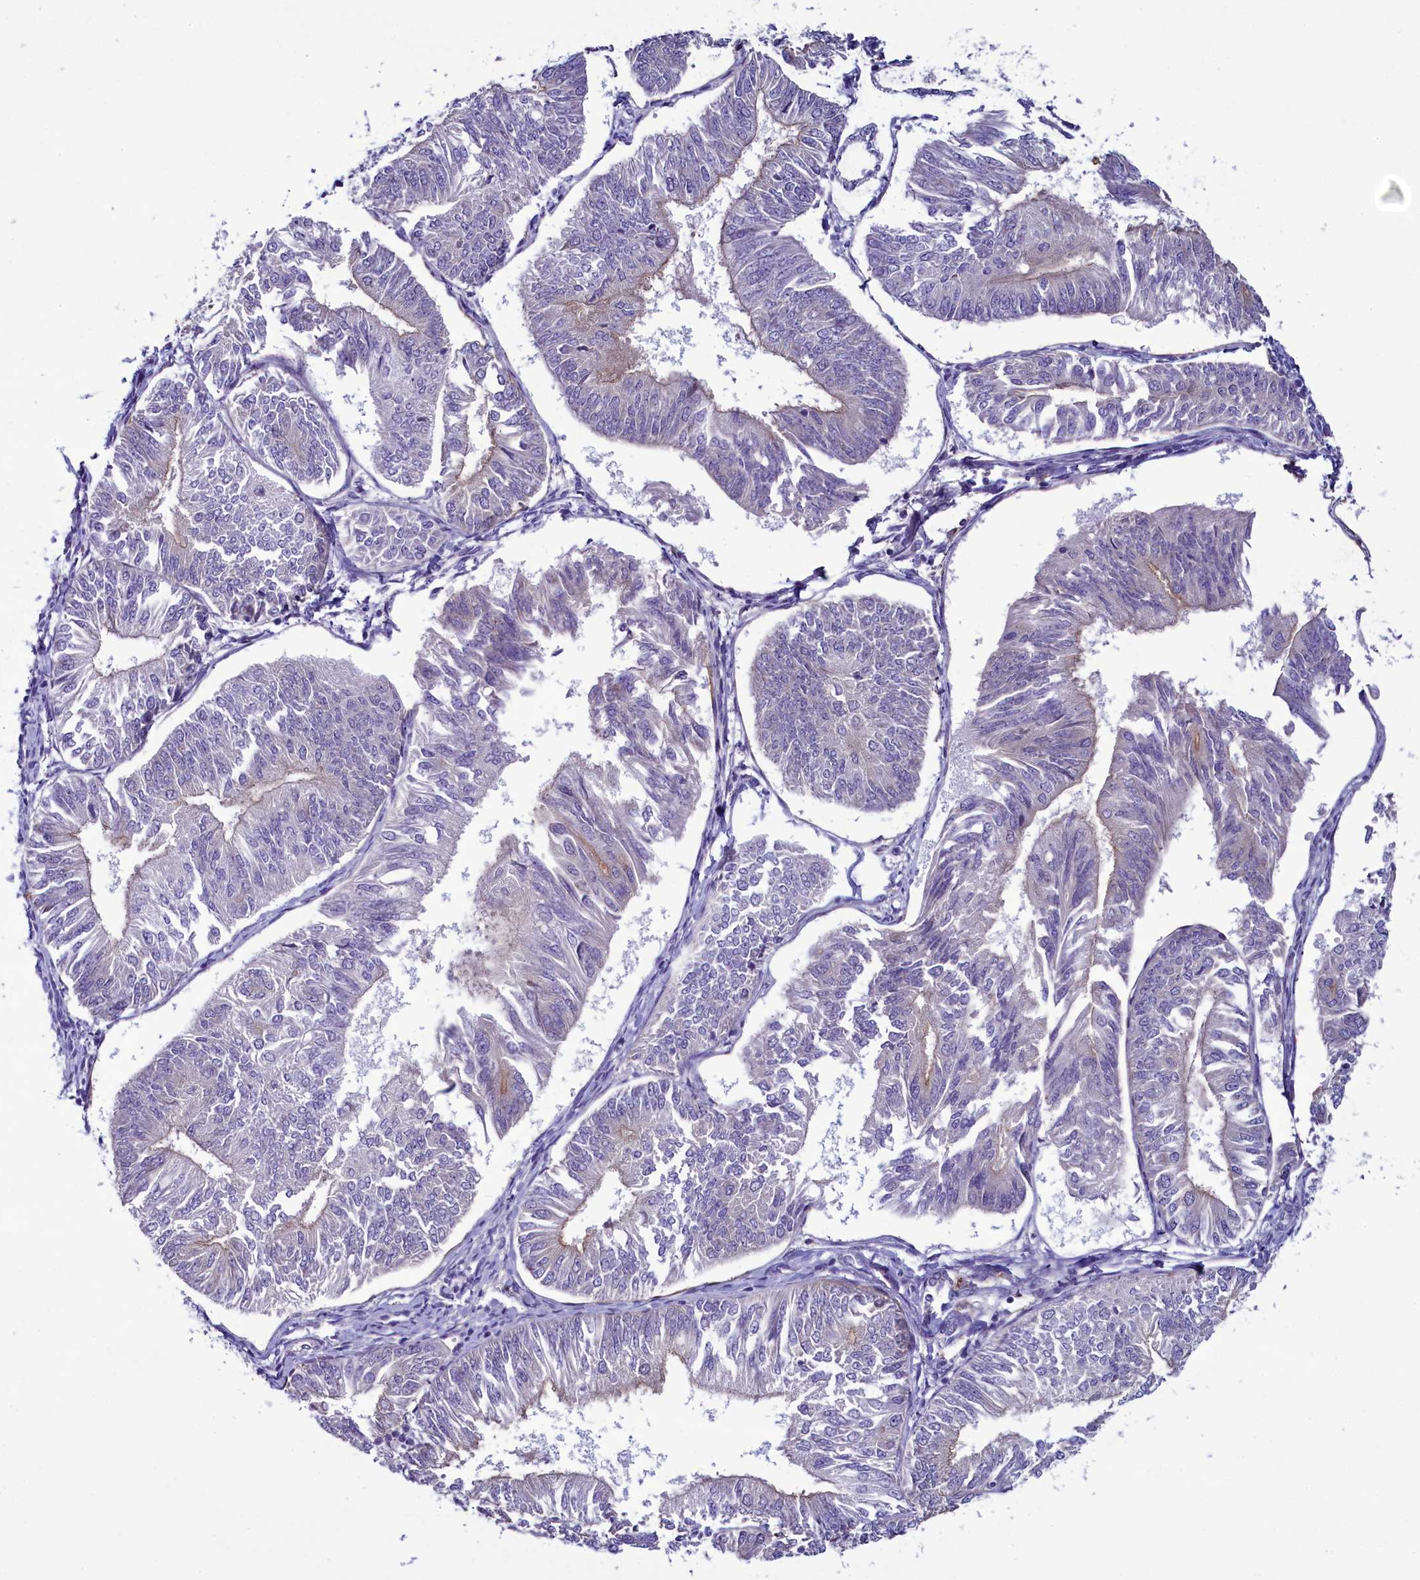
{"staining": {"intensity": "negative", "quantity": "none", "location": "none"}, "tissue": "endometrial cancer", "cell_type": "Tumor cells", "image_type": "cancer", "snomed": [{"axis": "morphology", "description": "Adenocarcinoma, NOS"}, {"axis": "topography", "description": "Endometrium"}], "caption": "There is no significant staining in tumor cells of adenocarcinoma (endometrial).", "gene": "KRBOX5", "patient": {"sex": "female", "age": 58}}